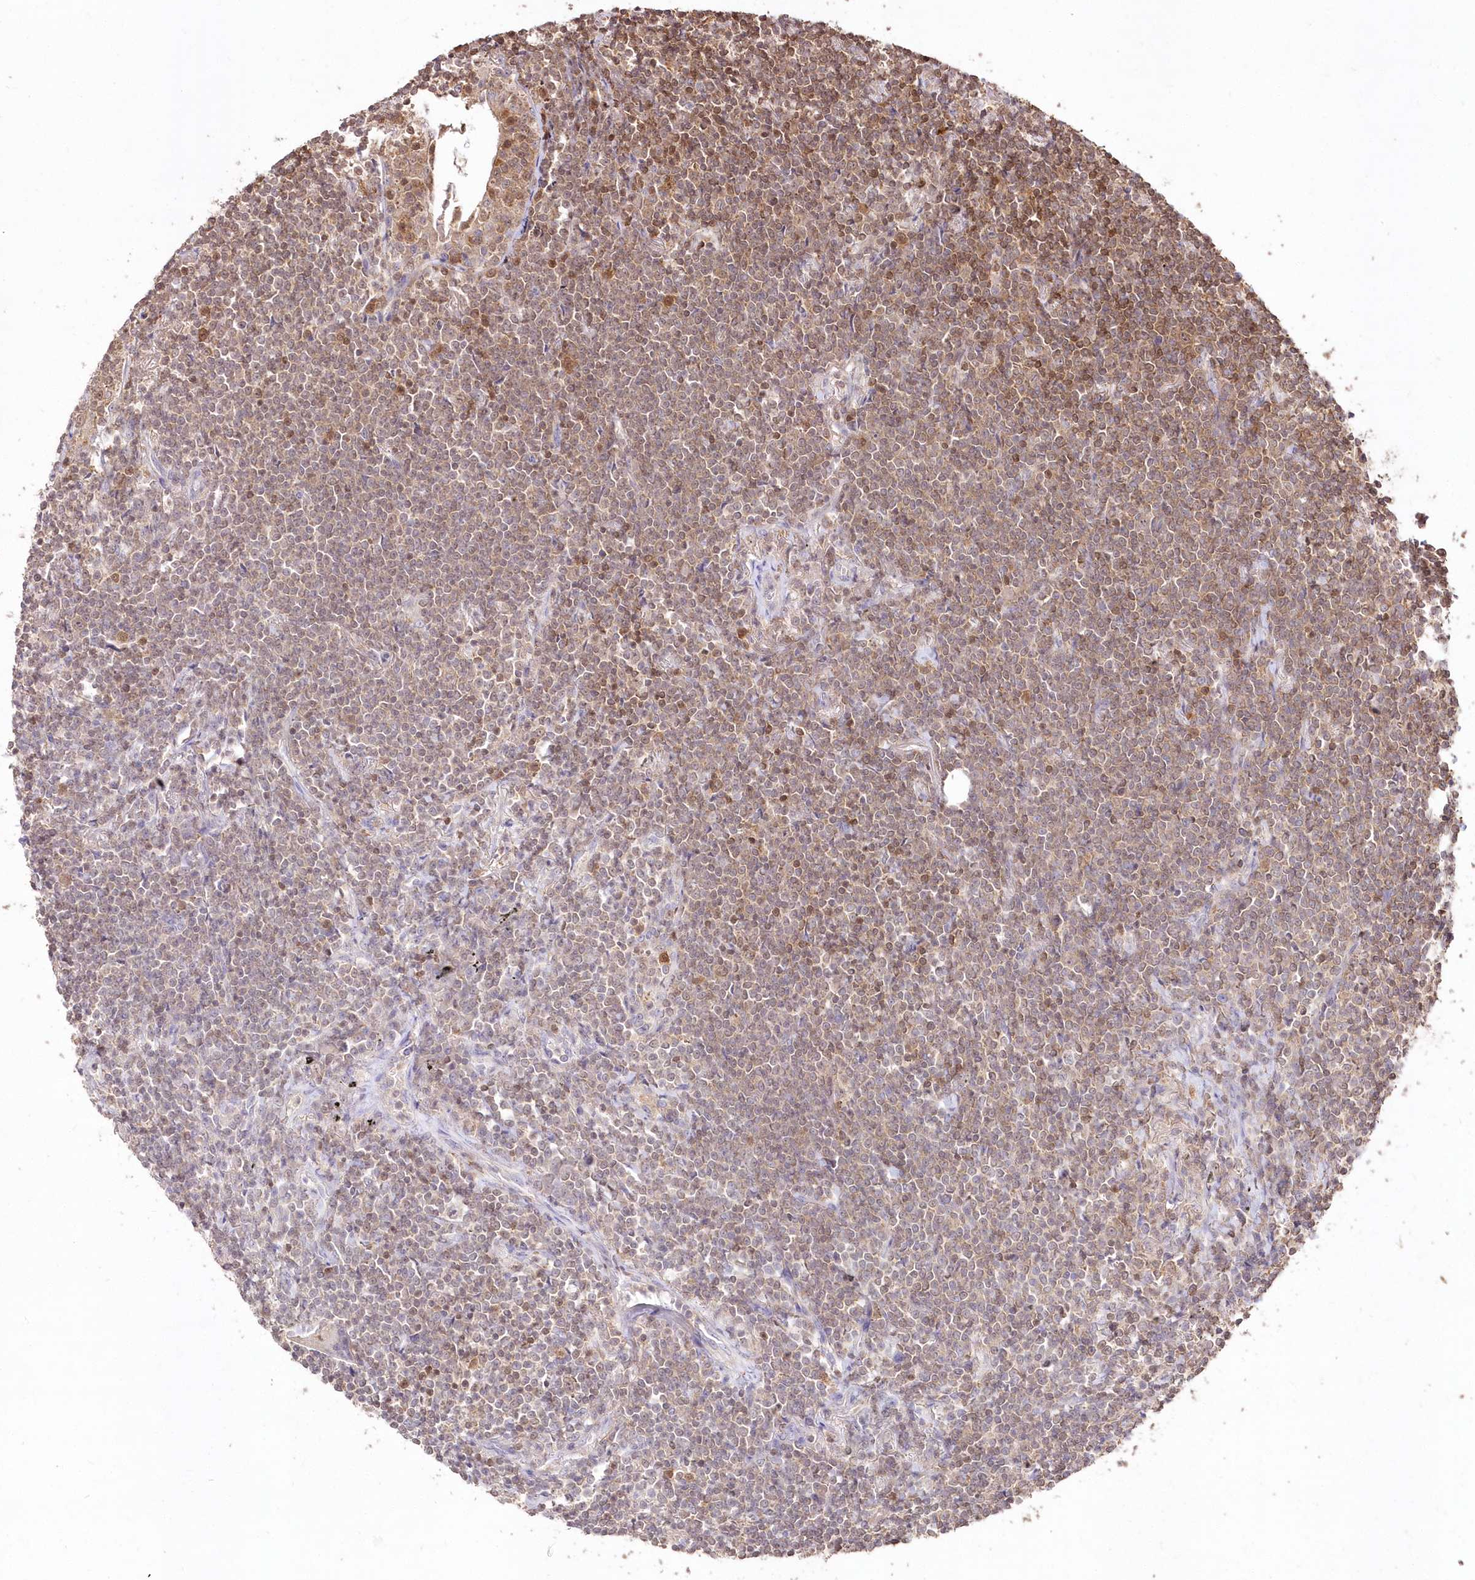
{"staining": {"intensity": "weak", "quantity": "25%-75%", "location": "cytoplasmic/membranous,nuclear"}, "tissue": "lymphoma", "cell_type": "Tumor cells", "image_type": "cancer", "snomed": [{"axis": "morphology", "description": "Malignant lymphoma, non-Hodgkin's type, Low grade"}, {"axis": "topography", "description": "Lung"}], "caption": "About 25%-75% of tumor cells in lymphoma reveal weak cytoplasmic/membranous and nuclear protein expression as visualized by brown immunohistochemical staining.", "gene": "STK17B", "patient": {"sex": "female", "age": 71}}